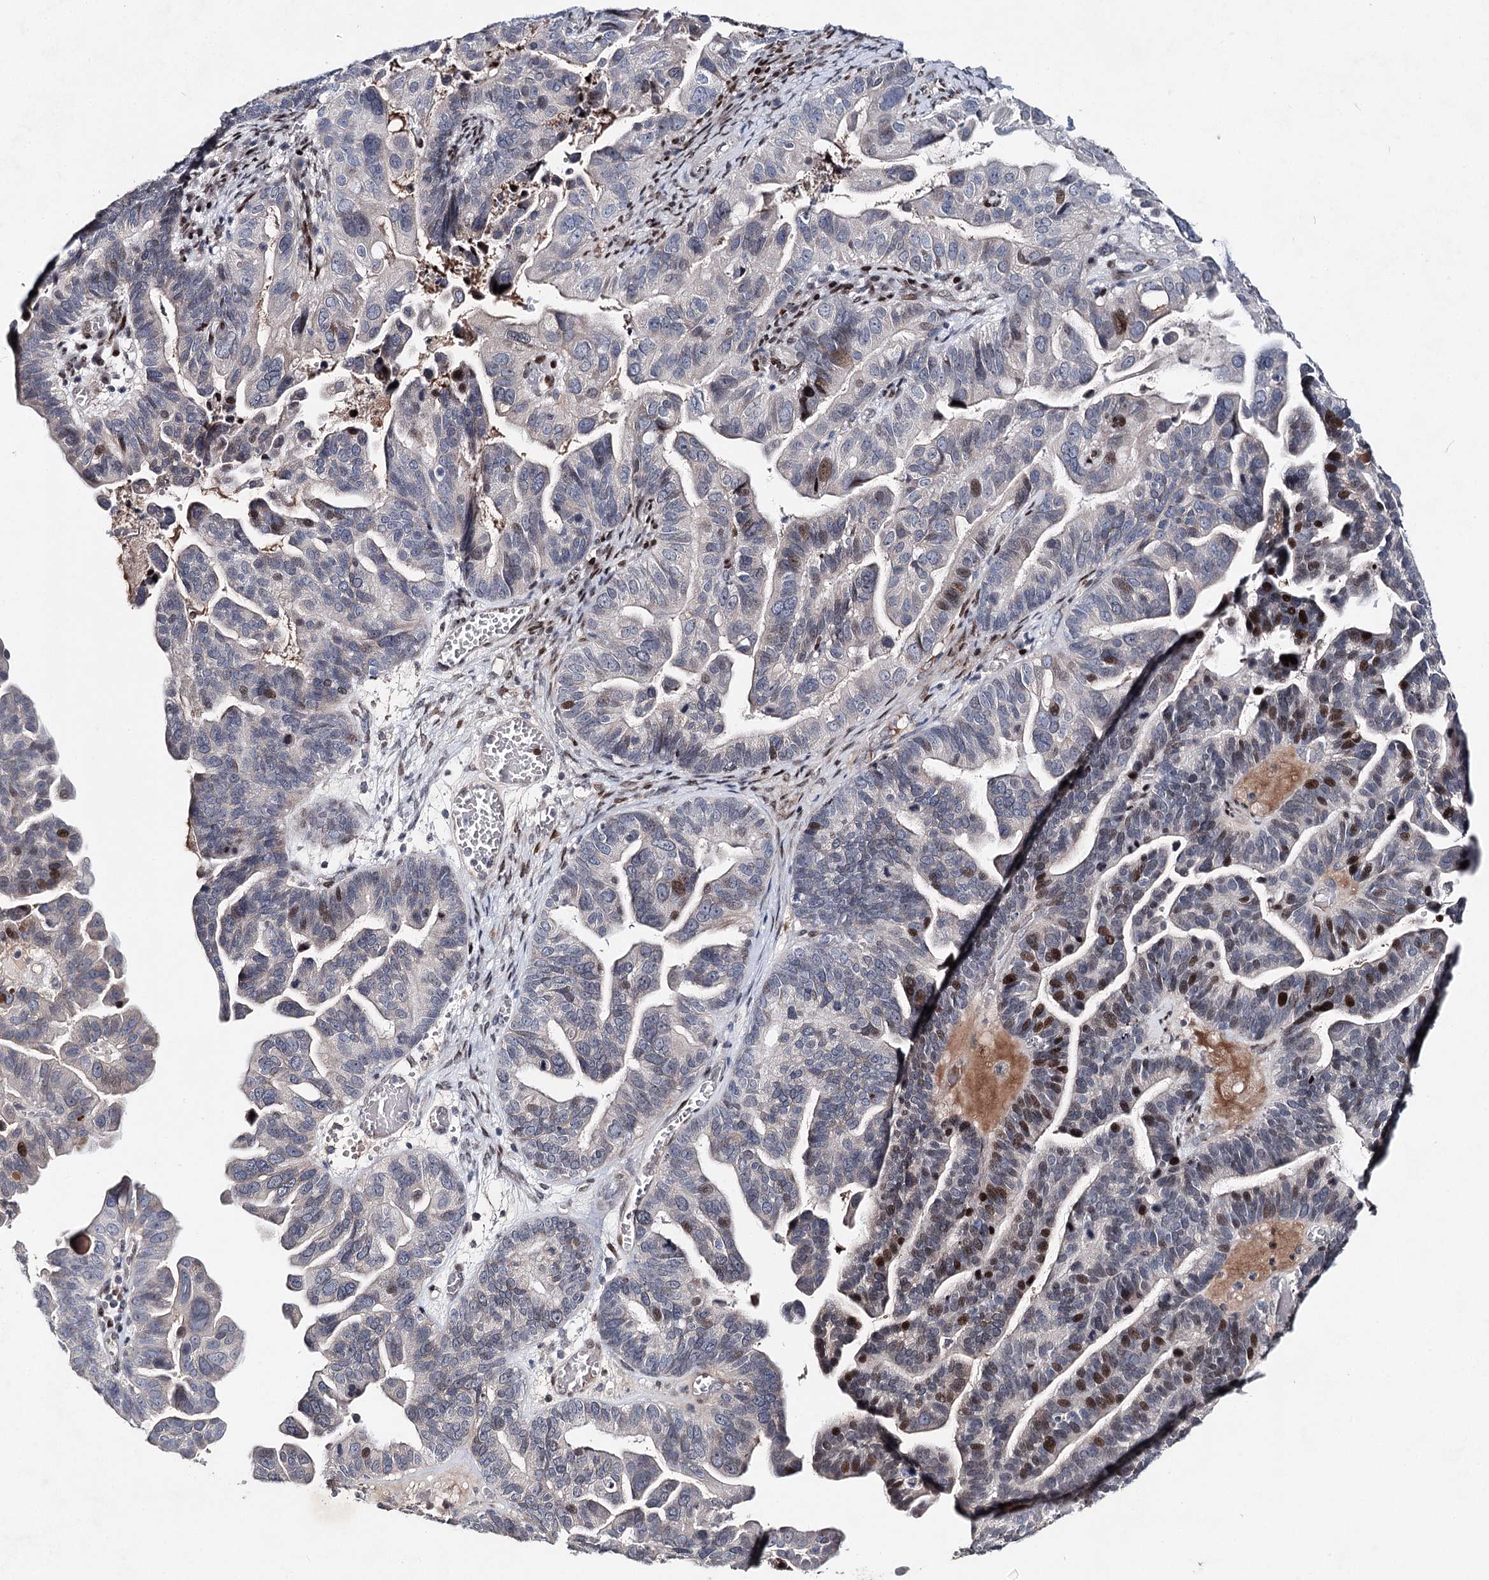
{"staining": {"intensity": "moderate", "quantity": "<25%", "location": "nuclear"}, "tissue": "ovarian cancer", "cell_type": "Tumor cells", "image_type": "cancer", "snomed": [{"axis": "morphology", "description": "Cystadenocarcinoma, serous, NOS"}, {"axis": "topography", "description": "Ovary"}], "caption": "A low amount of moderate nuclear positivity is present in approximately <25% of tumor cells in serous cystadenocarcinoma (ovarian) tissue.", "gene": "FRMD4A", "patient": {"sex": "female", "age": 56}}